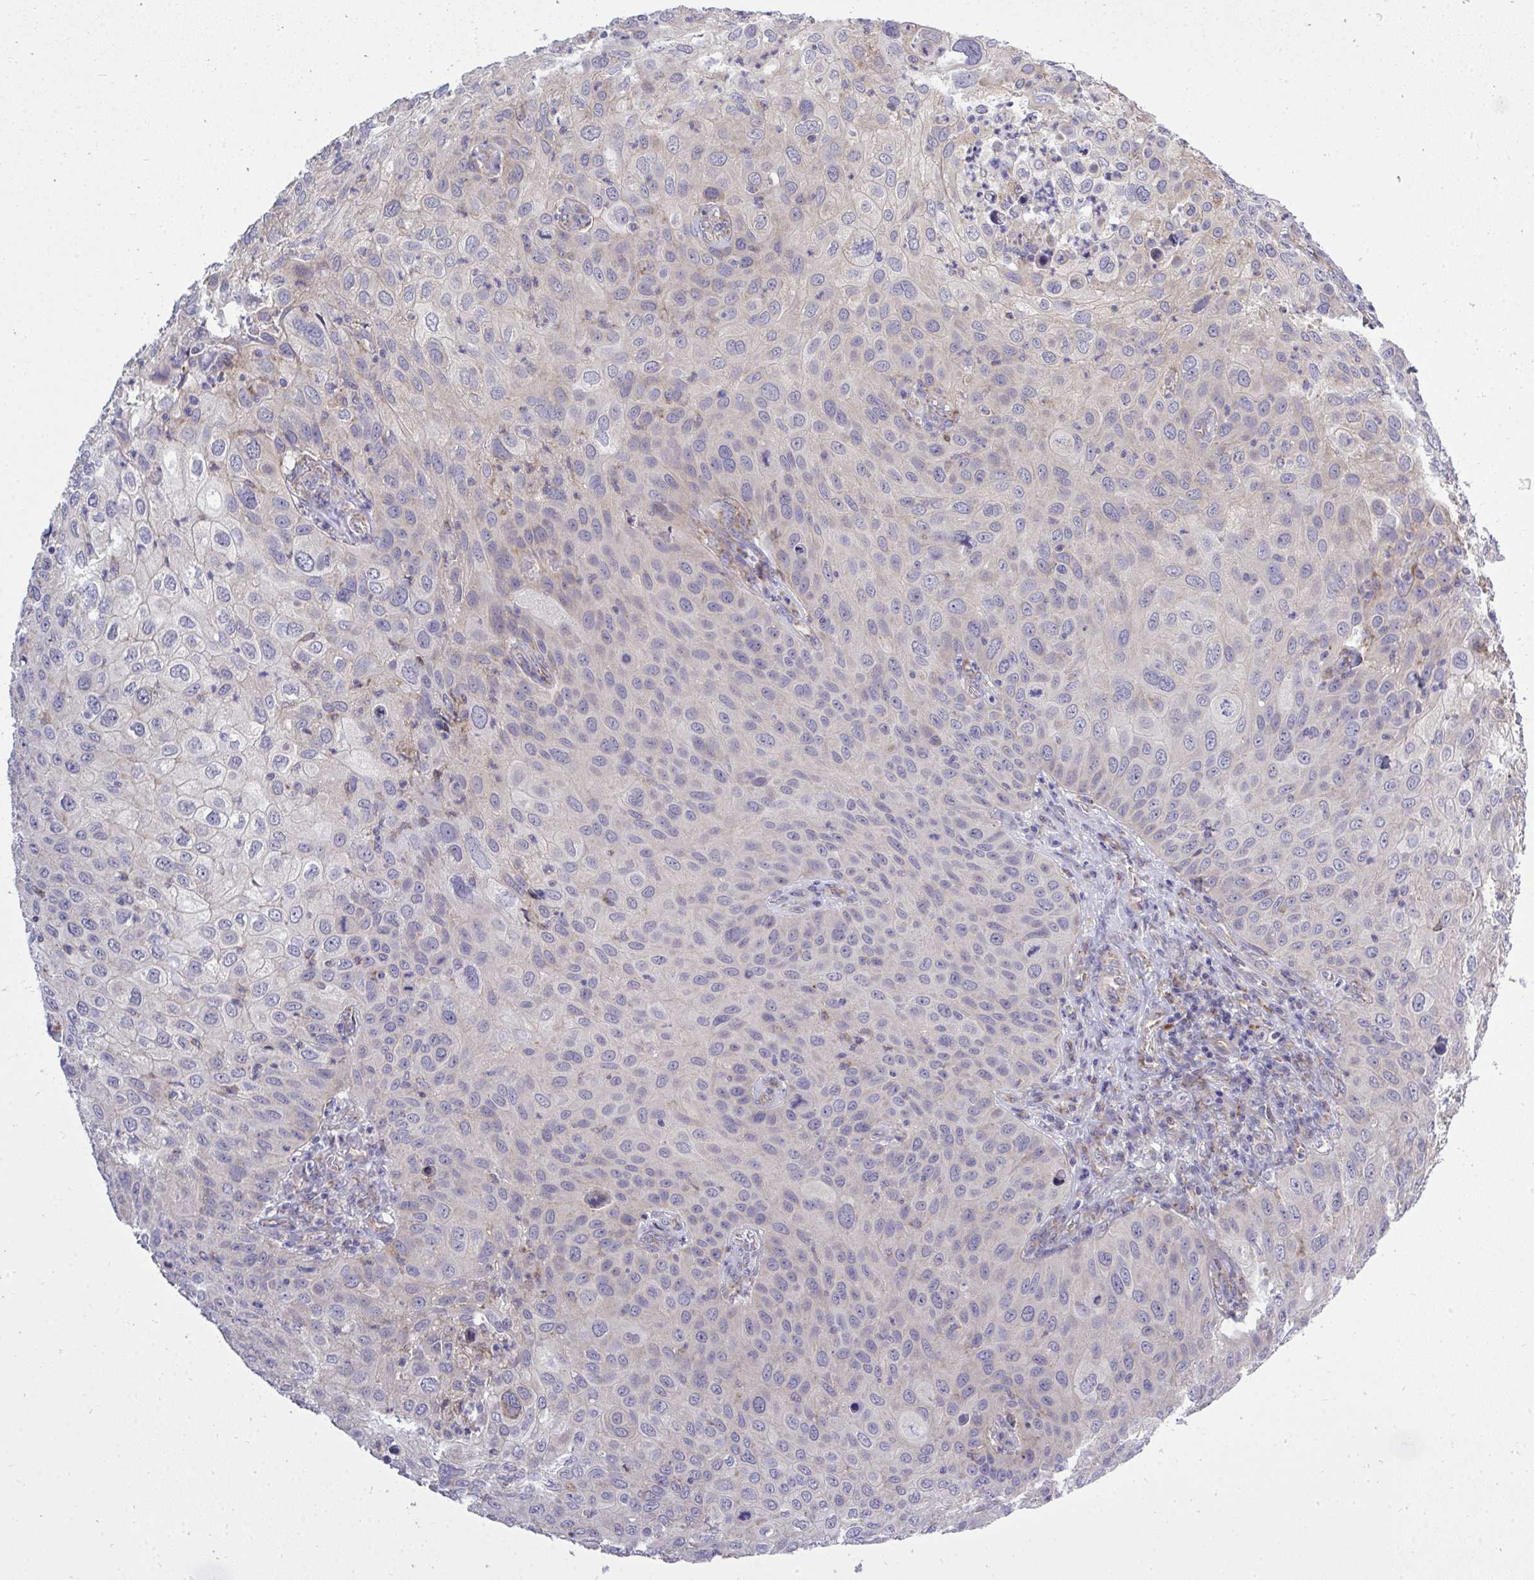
{"staining": {"intensity": "negative", "quantity": "none", "location": "none"}, "tissue": "skin cancer", "cell_type": "Tumor cells", "image_type": "cancer", "snomed": [{"axis": "morphology", "description": "Squamous cell carcinoma, NOS"}, {"axis": "topography", "description": "Skin"}], "caption": "This is an immunohistochemistry image of human squamous cell carcinoma (skin). There is no positivity in tumor cells.", "gene": "XAF1", "patient": {"sex": "male", "age": 87}}